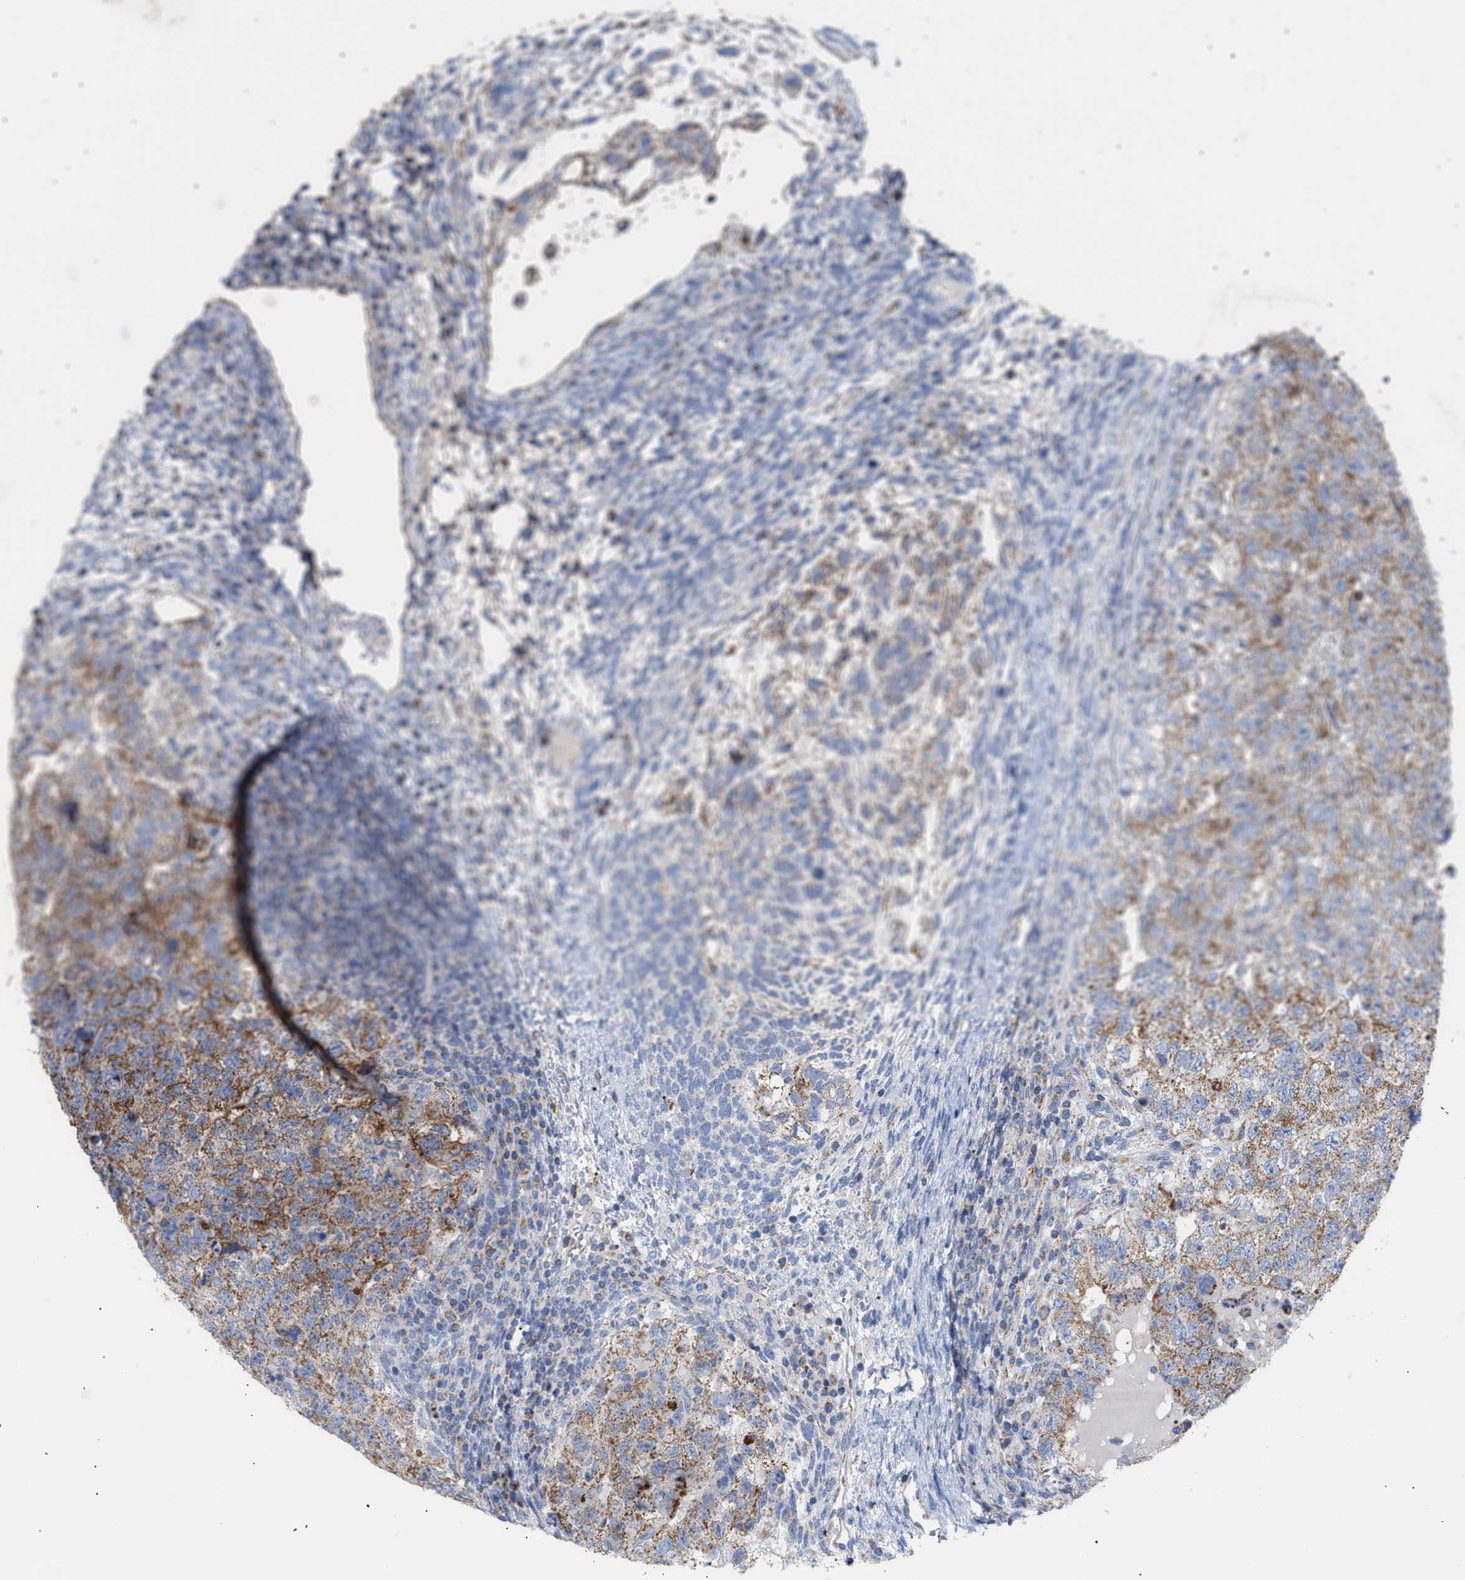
{"staining": {"intensity": "moderate", "quantity": ">75%", "location": "cytoplasmic/membranous"}, "tissue": "testis cancer", "cell_type": "Tumor cells", "image_type": "cancer", "snomed": [{"axis": "morphology", "description": "Carcinoma, Embryonal, NOS"}, {"axis": "topography", "description": "Testis"}], "caption": "Immunohistochemical staining of human testis cancer reveals medium levels of moderate cytoplasmic/membranous protein expression in about >75% of tumor cells.", "gene": "ACOT13", "patient": {"sex": "male", "age": 36}}